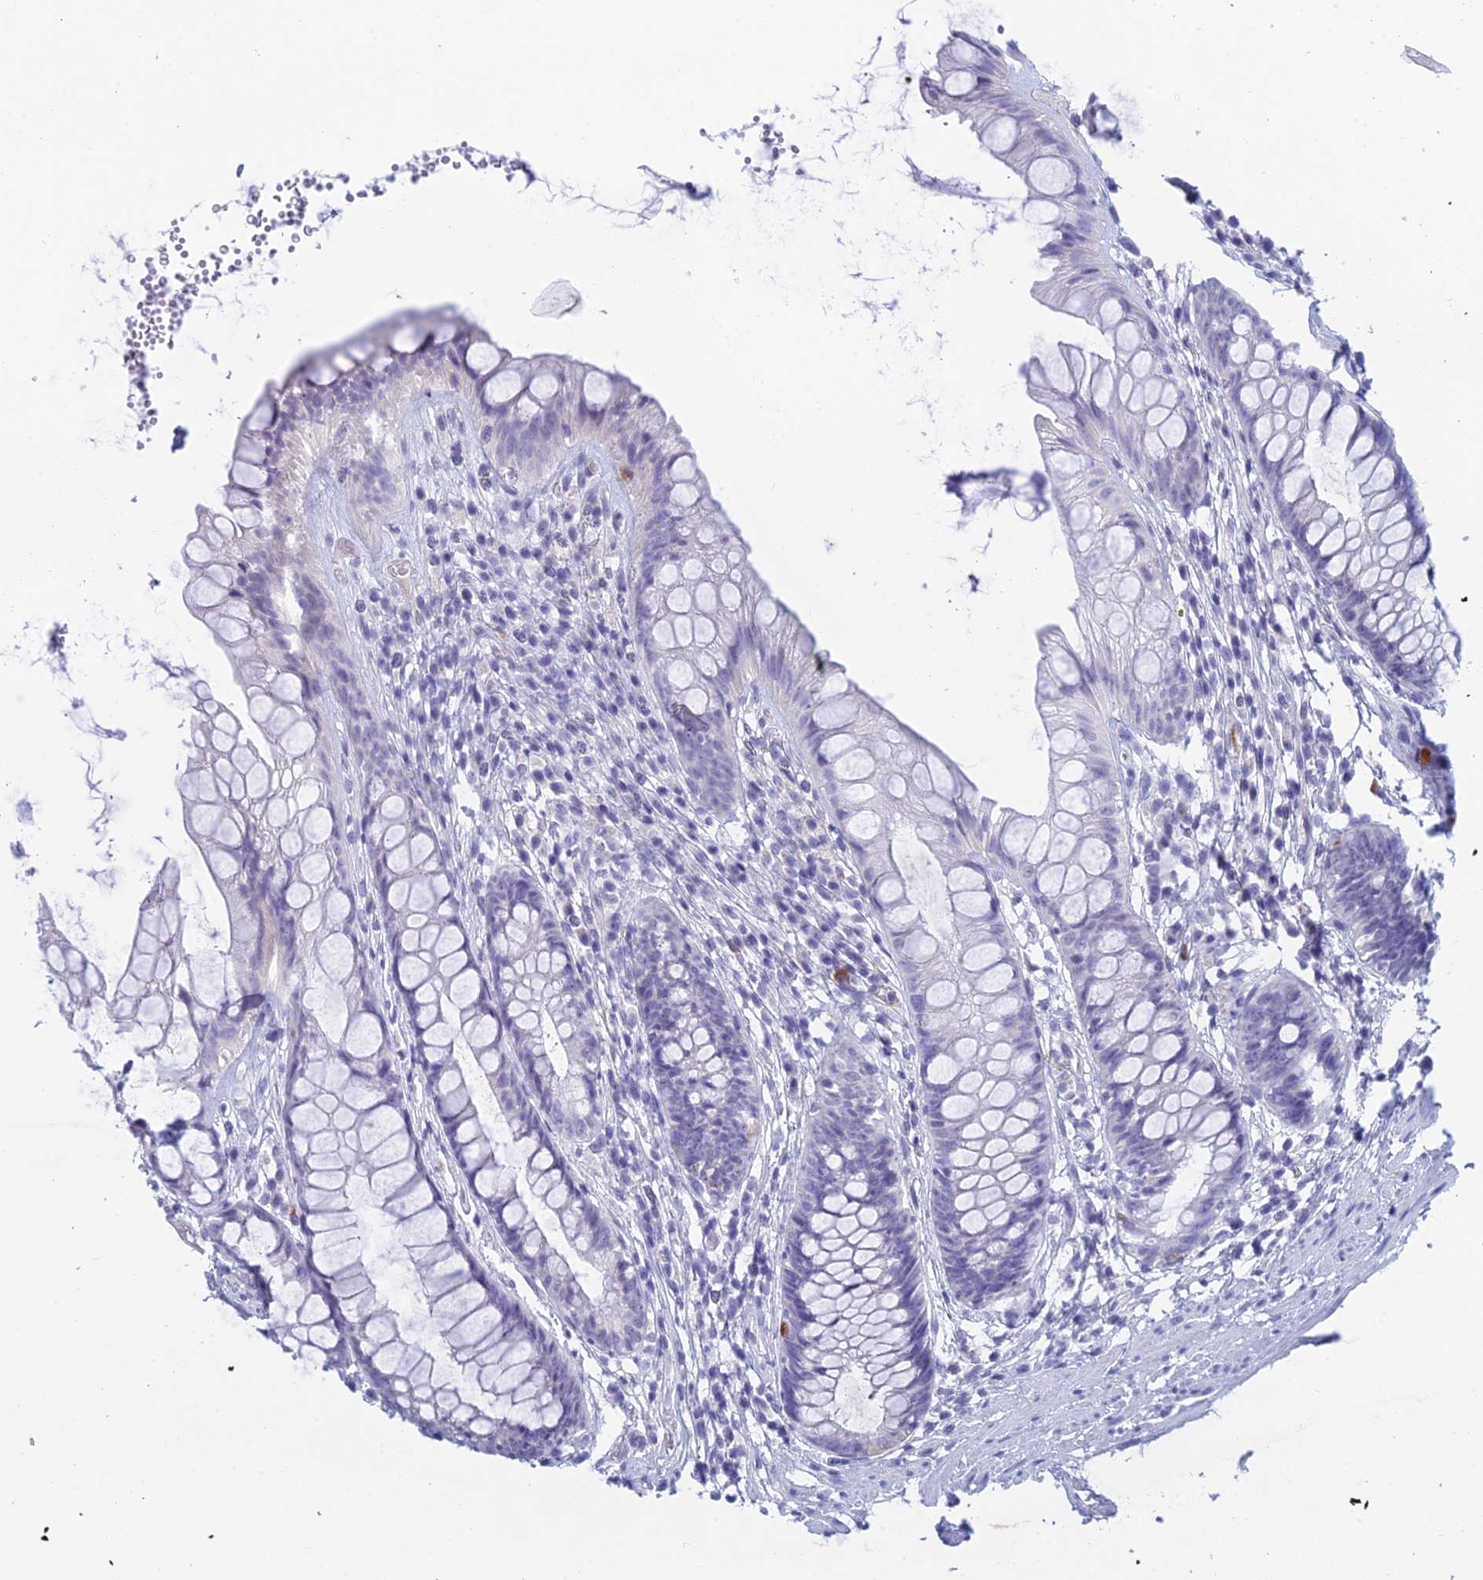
{"staining": {"intensity": "negative", "quantity": "none", "location": "none"}, "tissue": "rectum", "cell_type": "Glandular cells", "image_type": "normal", "snomed": [{"axis": "morphology", "description": "Normal tissue, NOS"}, {"axis": "topography", "description": "Rectum"}], "caption": "The photomicrograph displays no staining of glandular cells in normal rectum. The staining was performed using DAB to visualize the protein expression in brown, while the nuclei were stained in blue with hematoxylin (Magnification: 20x).", "gene": "TMEM161B", "patient": {"sex": "male", "age": 74}}